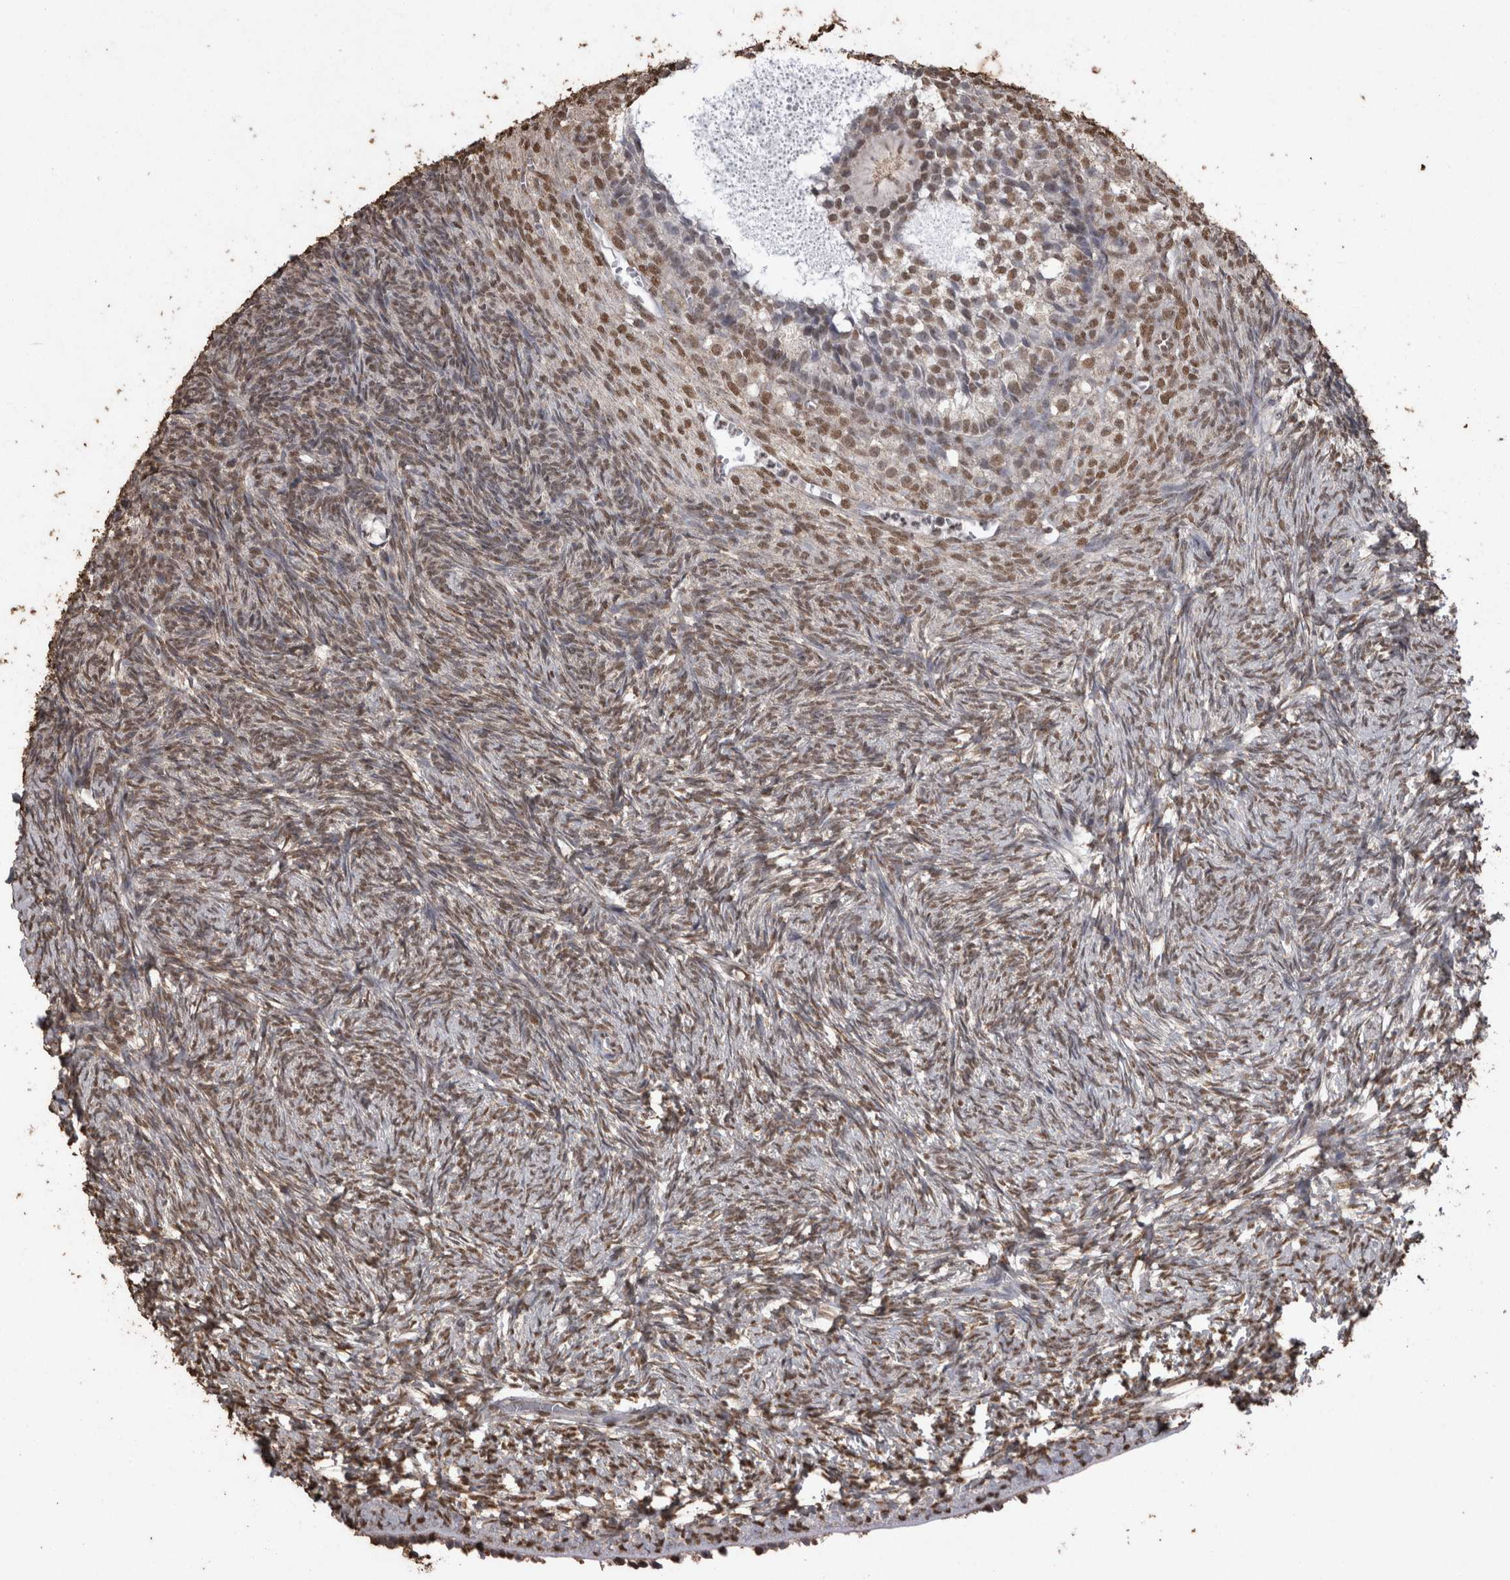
{"staining": {"intensity": "weak", "quantity": "25%-75%", "location": "cytoplasmic/membranous,nuclear"}, "tissue": "ovary", "cell_type": "Follicle cells", "image_type": "normal", "snomed": [{"axis": "morphology", "description": "Normal tissue, NOS"}, {"axis": "topography", "description": "Ovary"}], "caption": "This histopathology image exhibits benign ovary stained with IHC to label a protein in brown. The cytoplasmic/membranous,nuclear of follicle cells show weak positivity for the protein. Nuclei are counter-stained blue.", "gene": "SMAD7", "patient": {"sex": "female", "age": 34}}